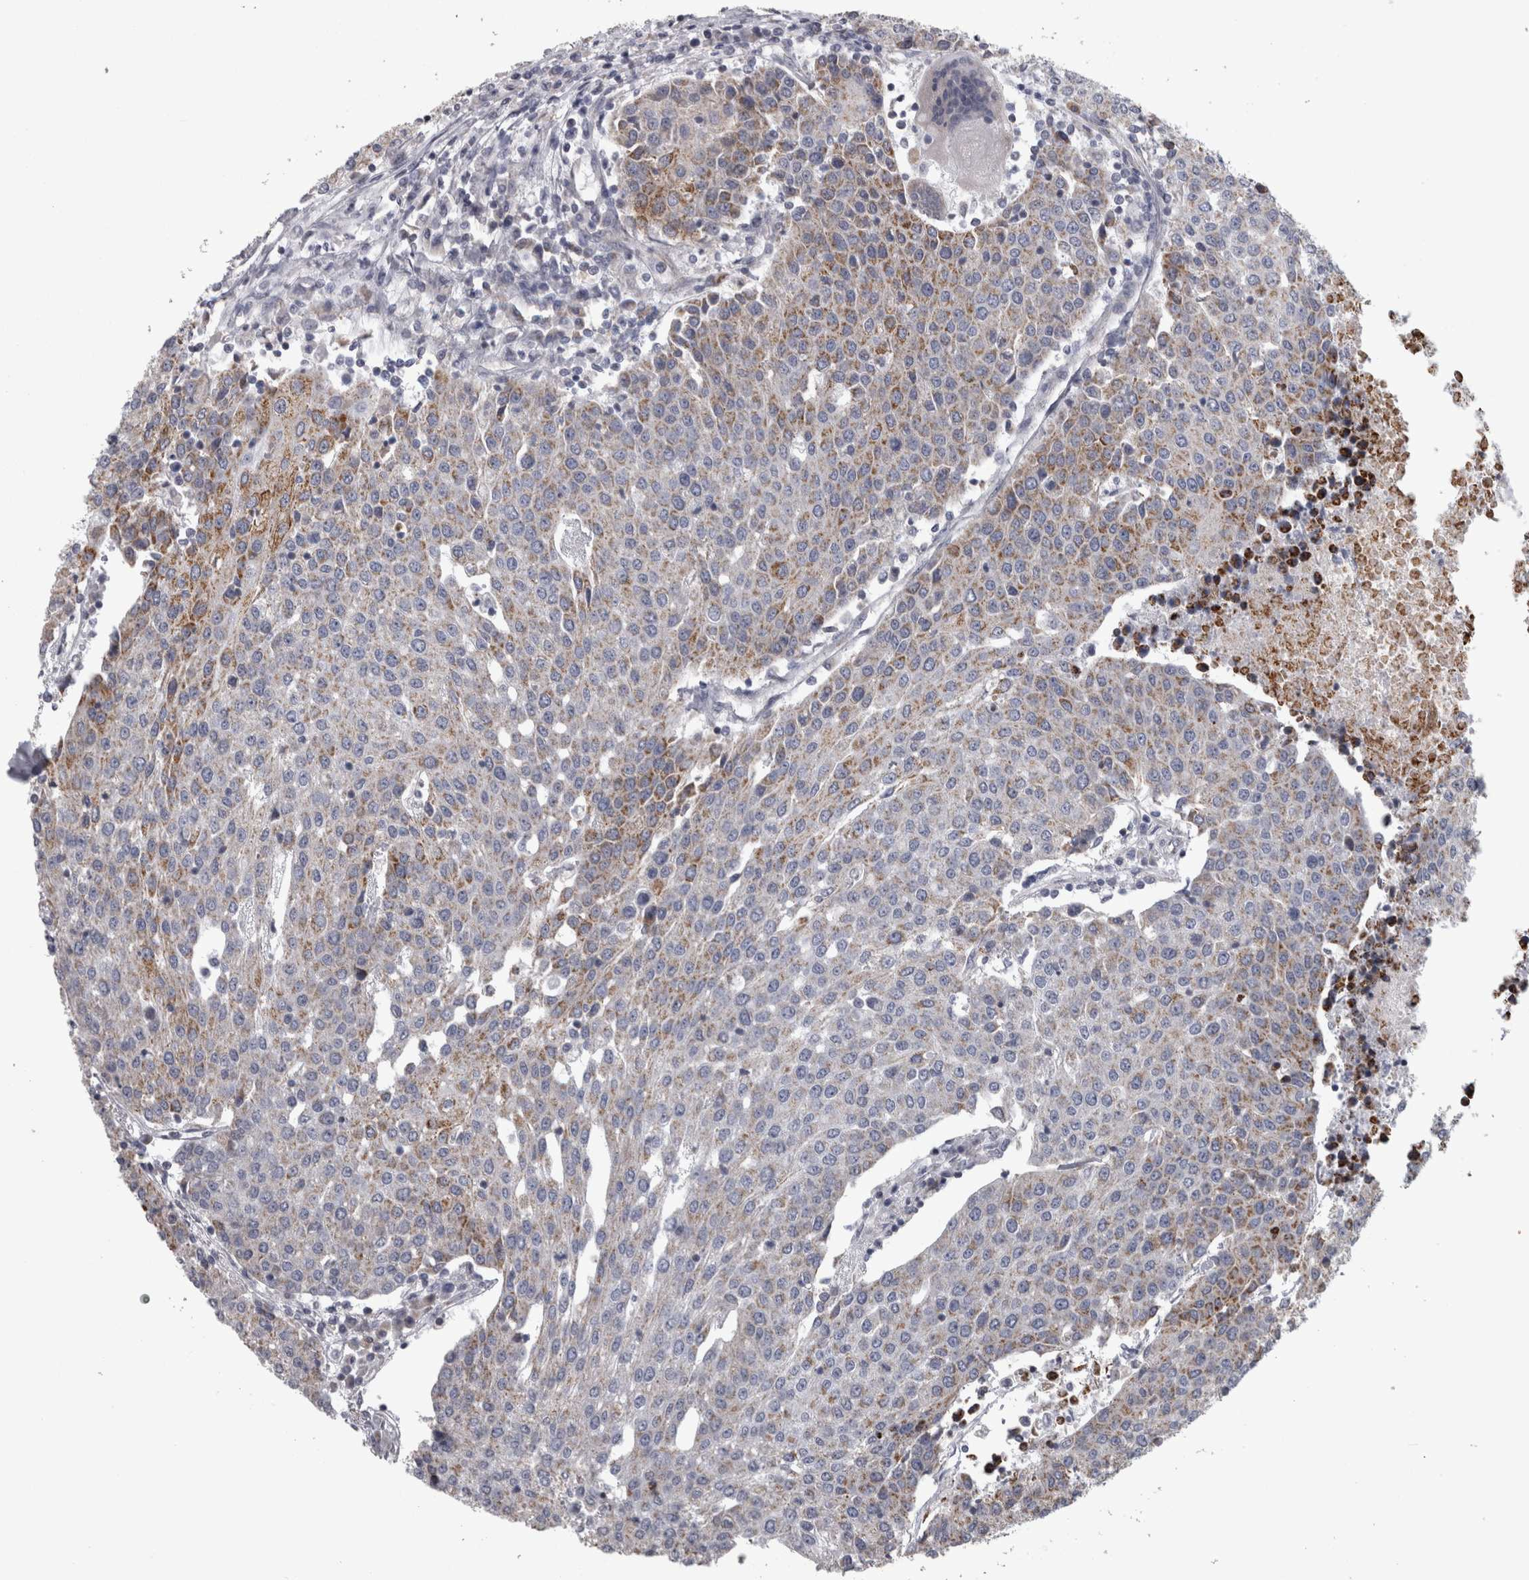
{"staining": {"intensity": "moderate", "quantity": "25%-75%", "location": "cytoplasmic/membranous"}, "tissue": "urothelial cancer", "cell_type": "Tumor cells", "image_type": "cancer", "snomed": [{"axis": "morphology", "description": "Urothelial carcinoma, High grade"}, {"axis": "topography", "description": "Urinary bladder"}], "caption": "This is a micrograph of immunohistochemistry (IHC) staining of urothelial carcinoma (high-grade), which shows moderate positivity in the cytoplasmic/membranous of tumor cells.", "gene": "DBT", "patient": {"sex": "female", "age": 85}}